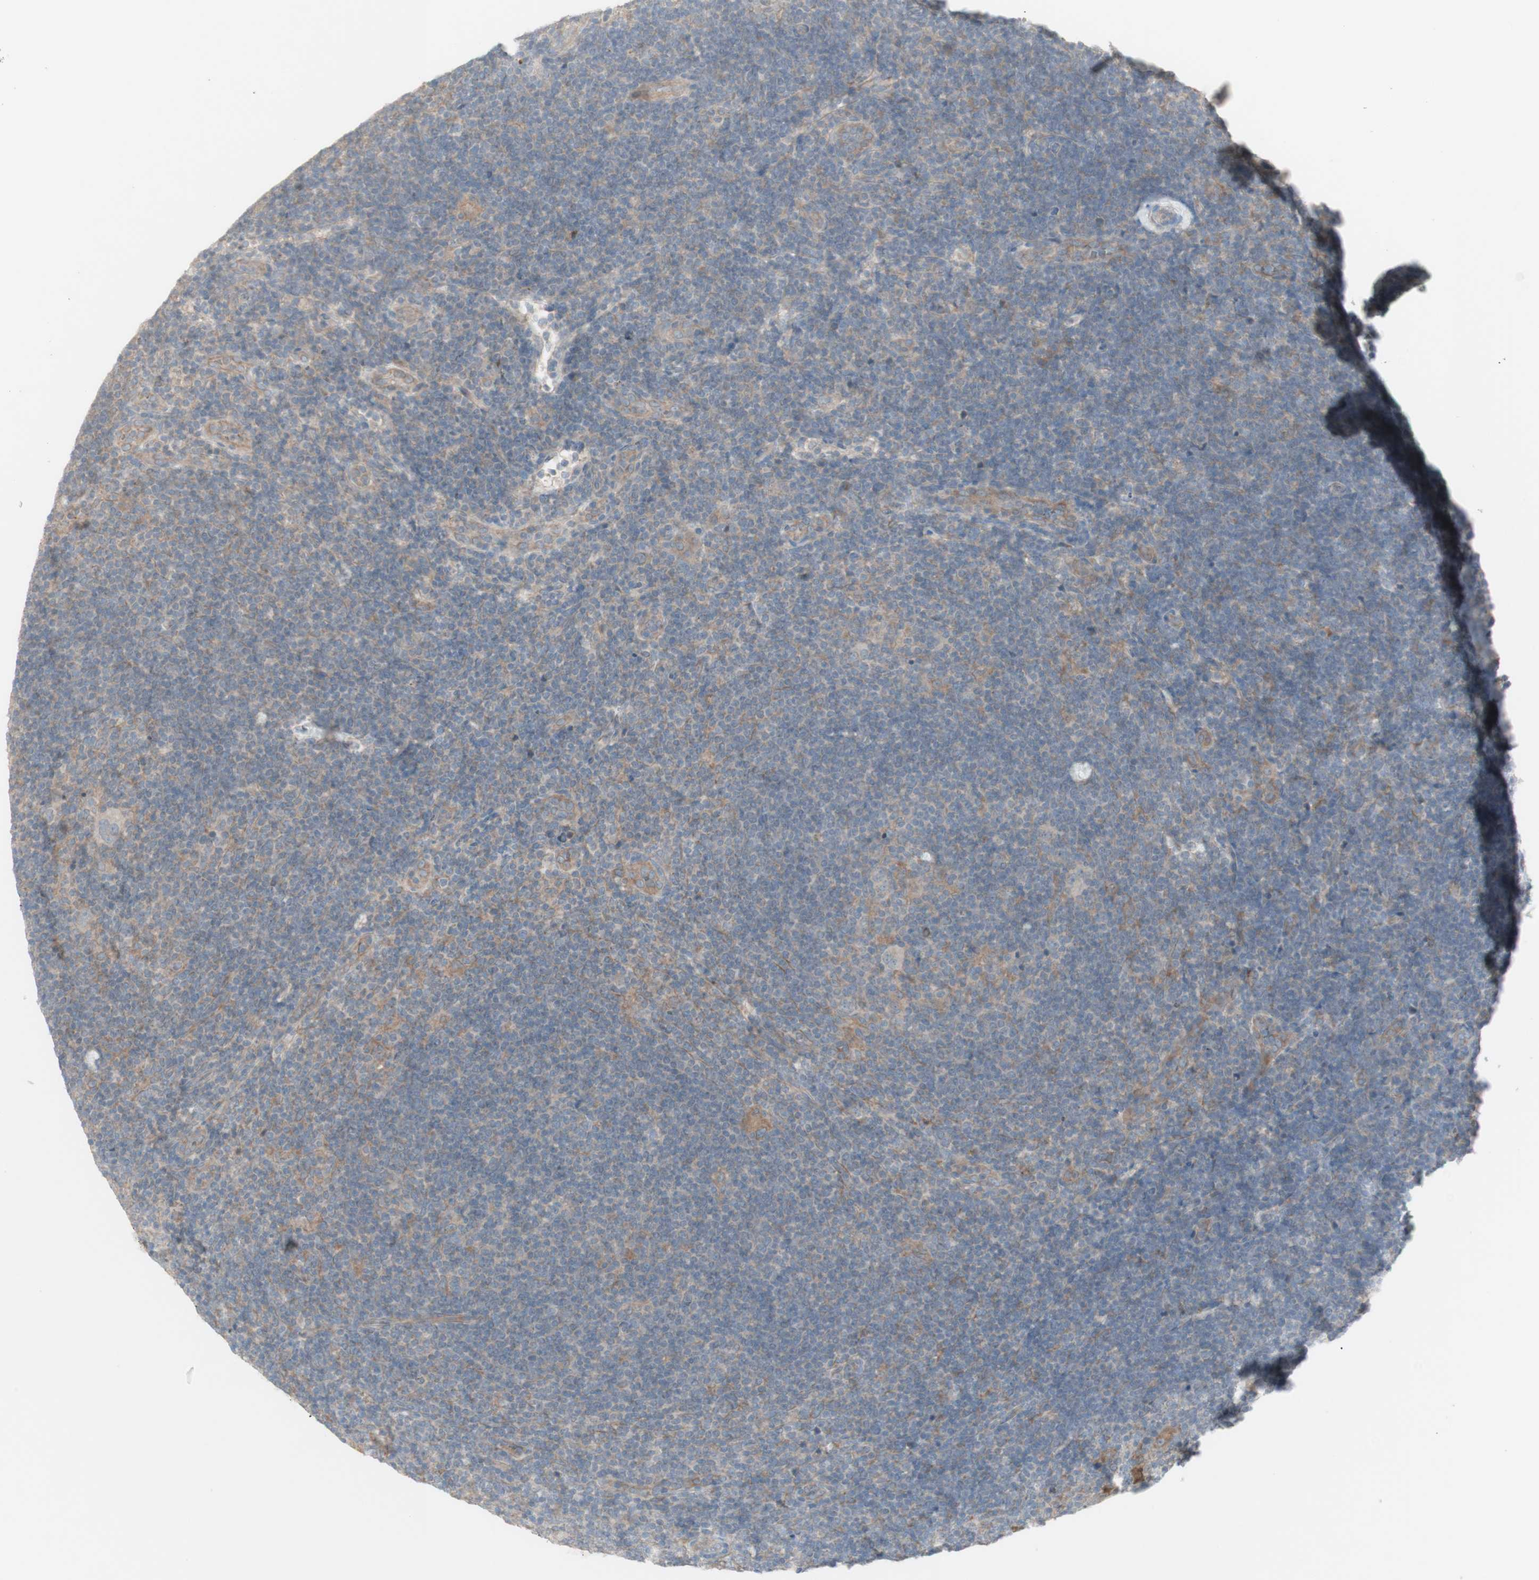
{"staining": {"intensity": "negative", "quantity": "none", "location": "none"}, "tissue": "lymphoma", "cell_type": "Tumor cells", "image_type": "cancer", "snomed": [{"axis": "morphology", "description": "Hodgkin's disease, NOS"}, {"axis": "topography", "description": "Lymph node"}], "caption": "An IHC histopathology image of lymphoma is shown. There is no staining in tumor cells of lymphoma.", "gene": "PTGER4", "patient": {"sex": "female", "age": 57}}